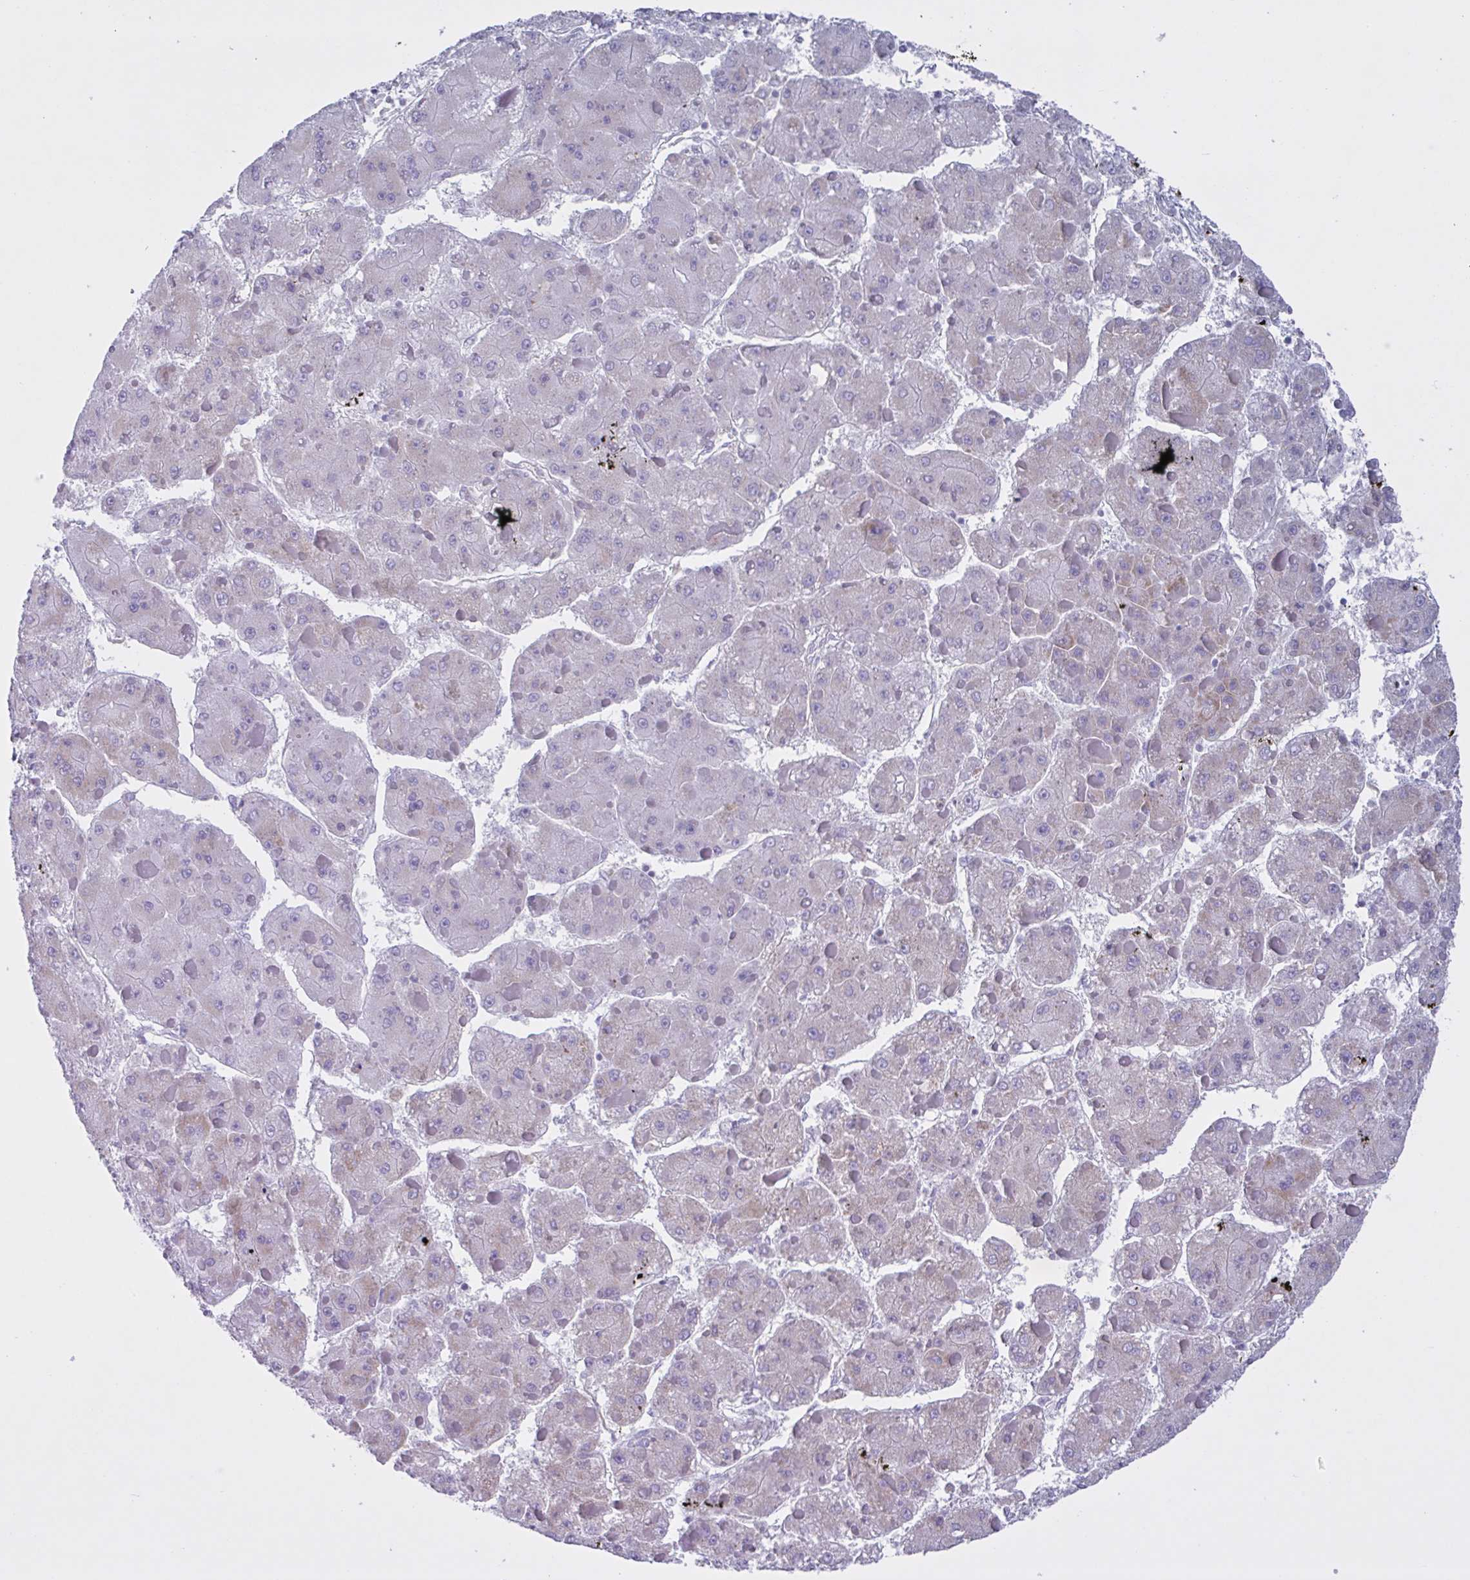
{"staining": {"intensity": "negative", "quantity": "none", "location": "none"}, "tissue": "liver cancer", "cell_type": "Tumor cells", "image_type": "cancer", "snomed": [{"axis": "morphology", "description": "Carcinoma, Hepatocellular, NOS"}, {"axis": "topography", "description": "Liver"}], "caption": "A micrograph of human liver cancer (hepatocellular carcinoma) is negative for staining in tumor cells.", "gene": "TMEM86B", "patient": {"sex": "female", "age": 73}}